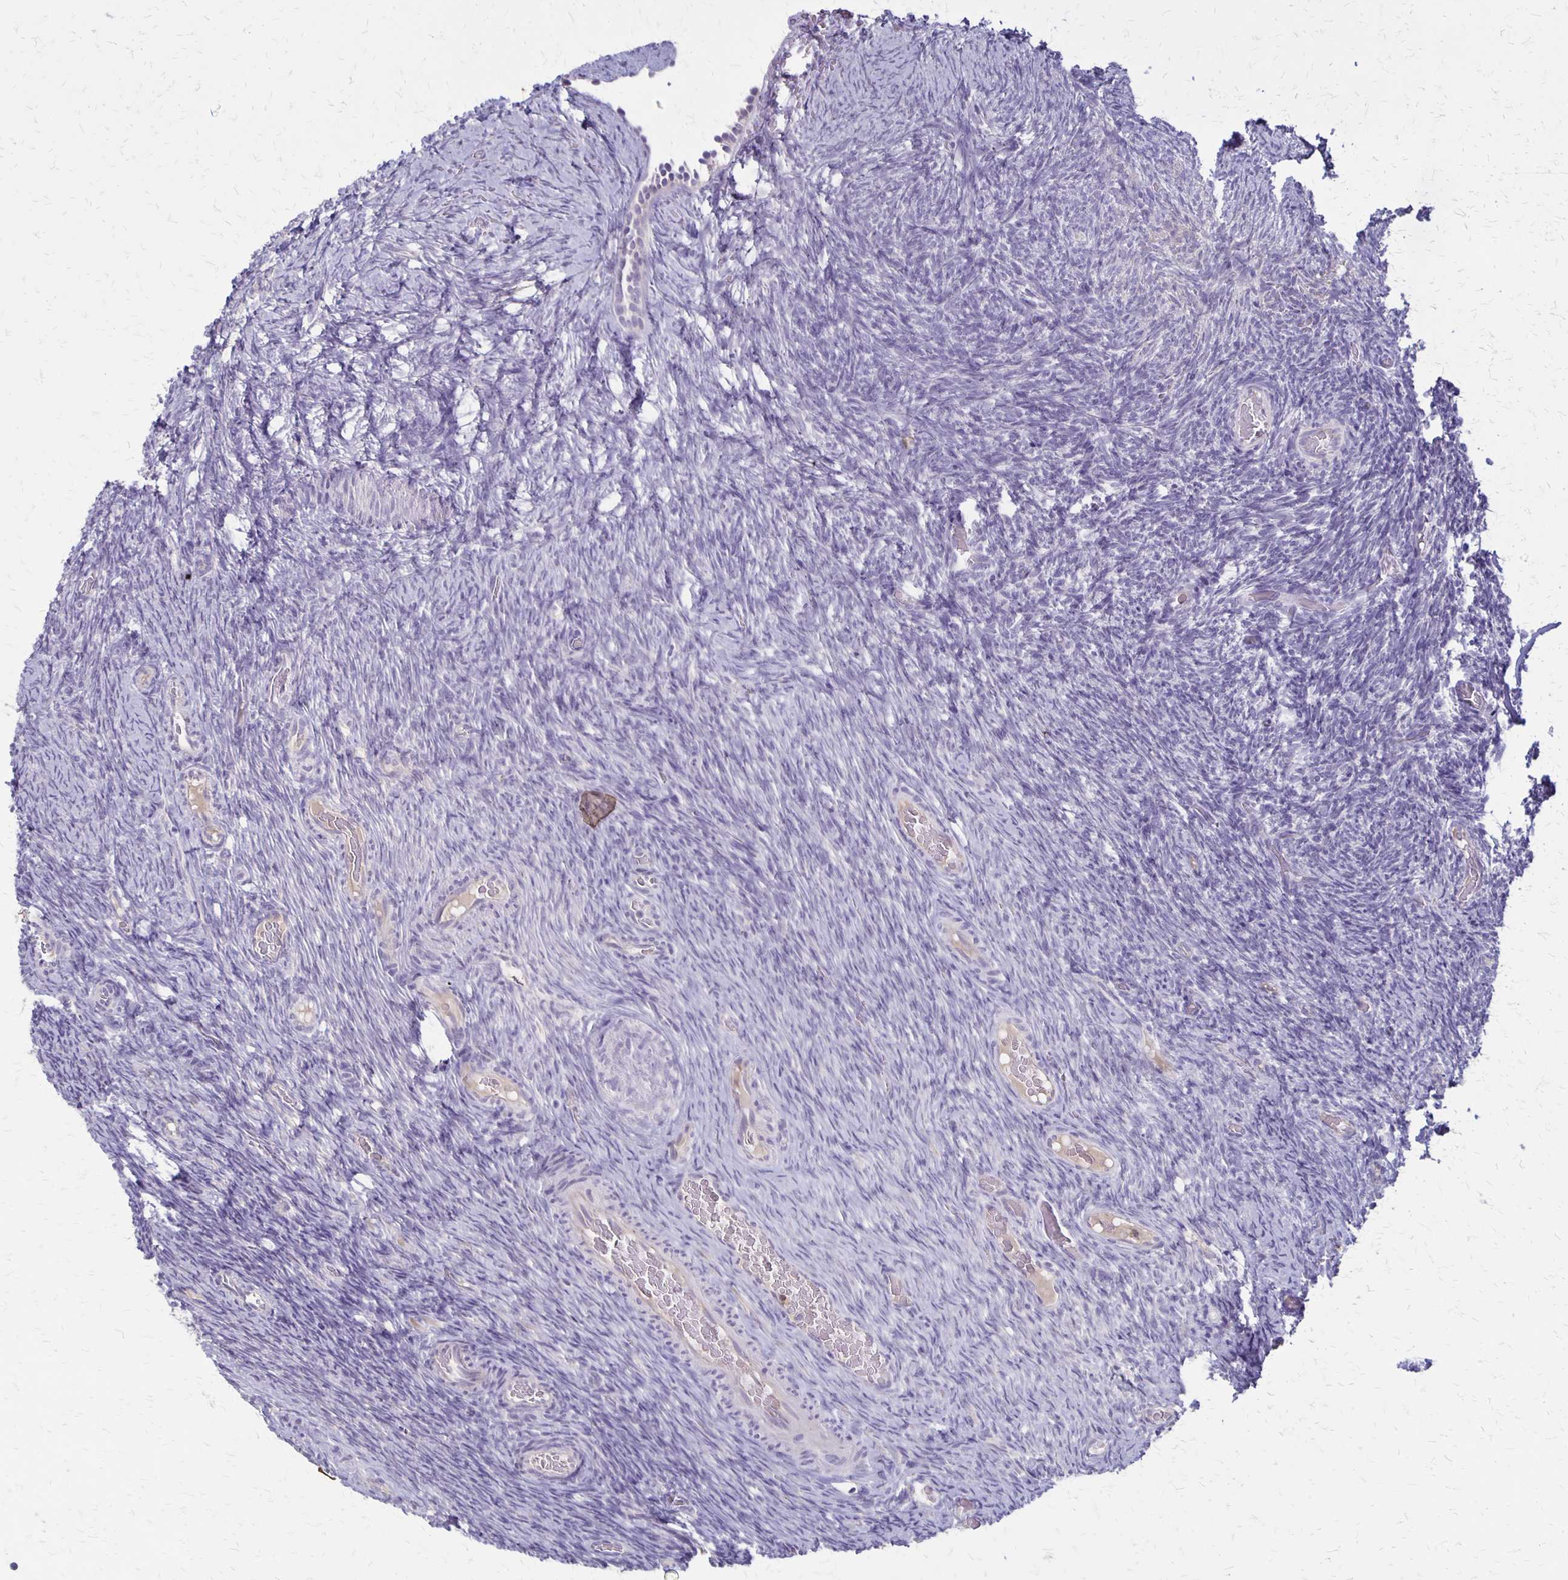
{"staining": {"intensity": "negative", "quantity": "none", "location": "none"}, "tissue": "ovary", "cell_type": "Ovarian stroma cells", "image_type": "normal", "snomed": [{"axis": "morphology", "description": "Normal tissue, NOS"}, {"axis": "topography", "description": "Ovary"}], "caption": "Ovarian stroma cells are negative for brown protein staining in normal ovary. (DAB (3,3'-diaminobenzidine) immunohistochemistry, high magnification).", "gene": "SEPTIN5", "patient": {"sex": "female", "age": 34}}